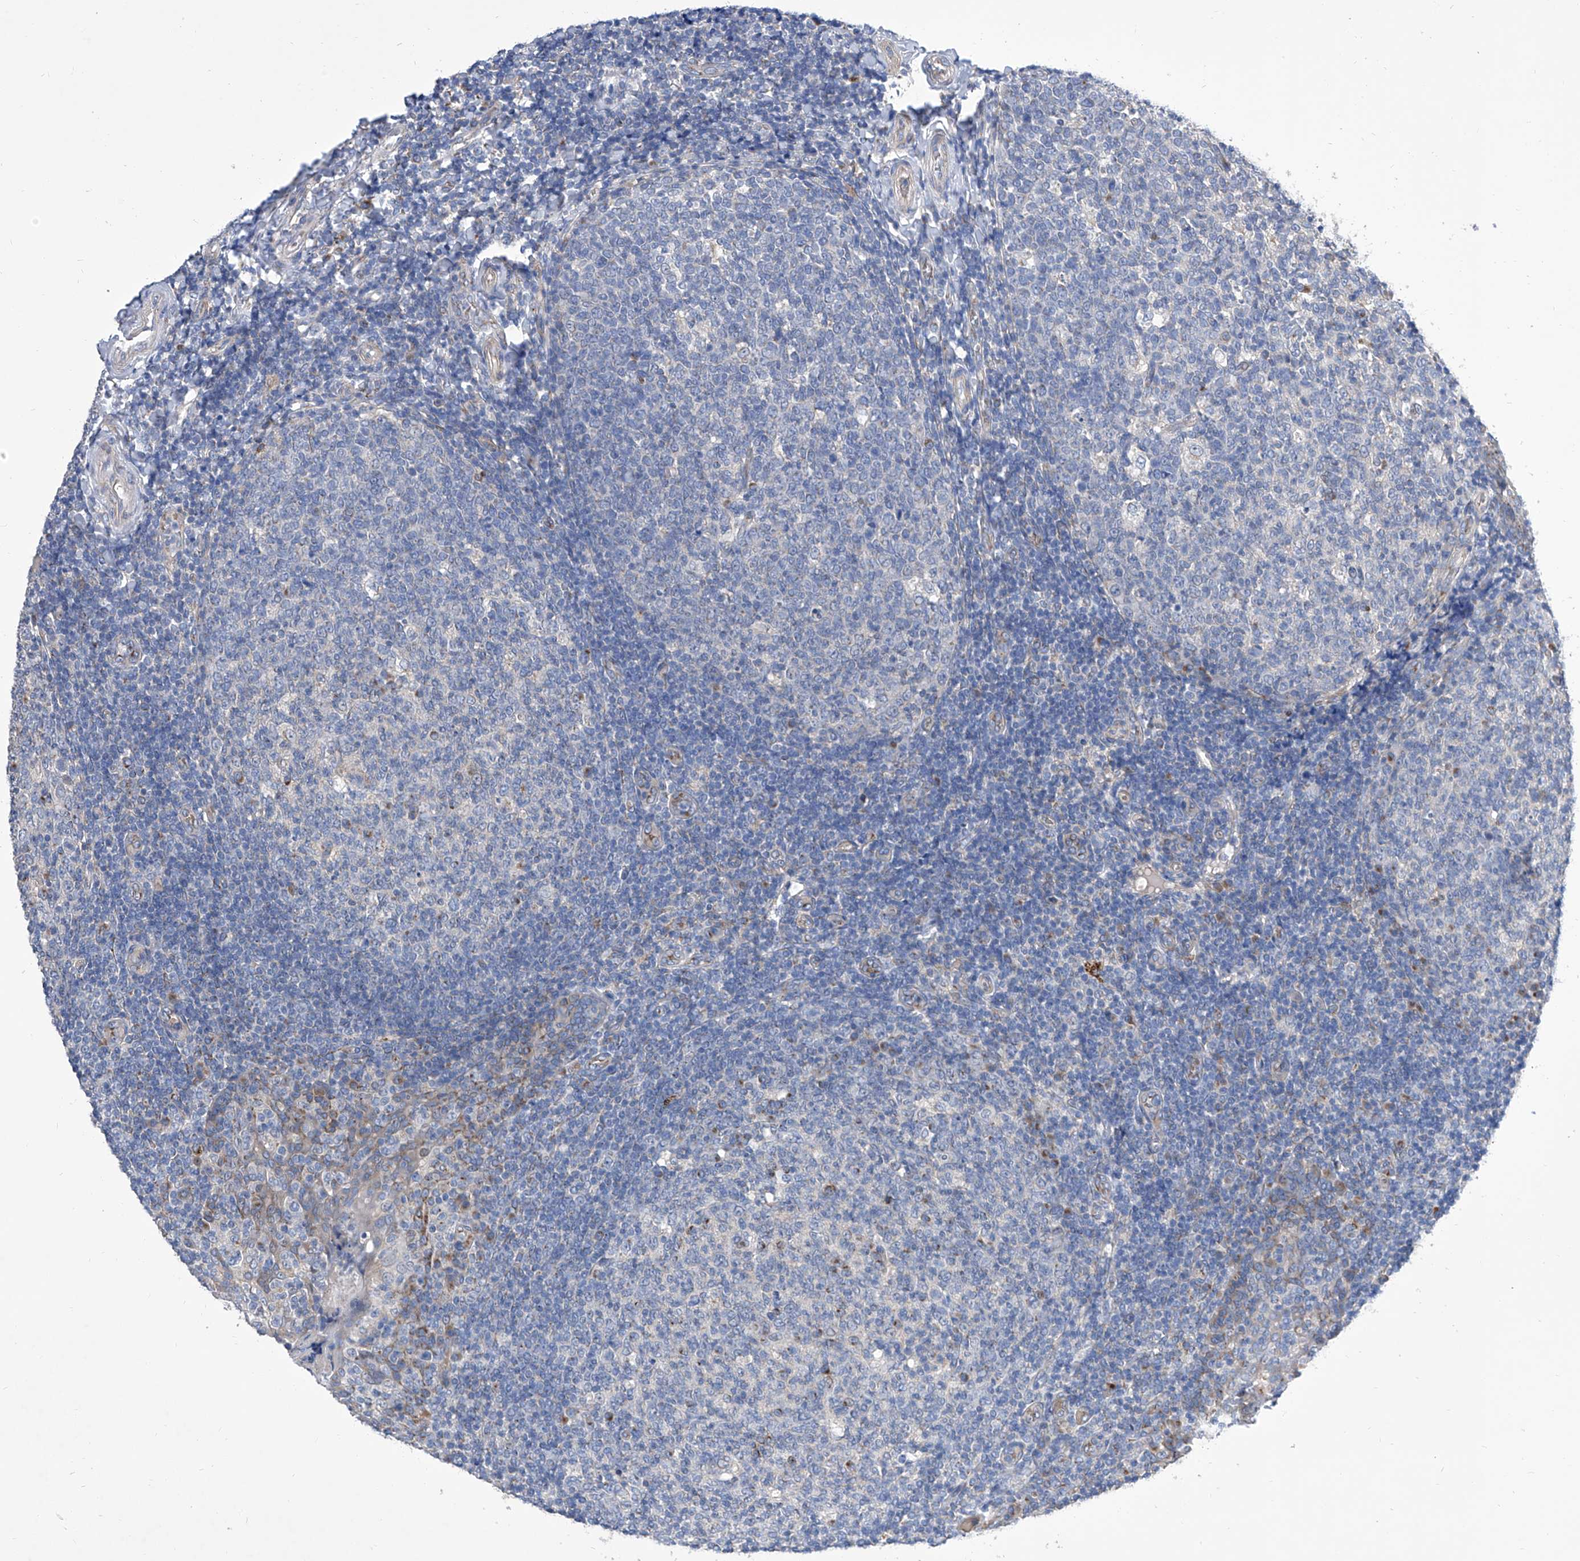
{"staining": {"intensity": "moderate", "quantity": "<25%", "location": "cytoplasmic/membranous"}, "tissue": "tonsil", "cell_type": "Germinal center cells", "image_type": "normal", "snomed": [{"axis": "morphology", "description": "Normal tissue, NOS"}, {"axis": "topography", "description": "Tonsil"}], "caption": "Immunohistochemistry staining of benign tonsil, which demonstrates low levels of moderate cytoplasmic/membranous positivity in about <25% of germinal center cells indicating moderate cytoplasmic/membranous protein positivity. The staining was performed using DAB (brown) for protein detection and nuclei were counterstained in hematoxylin (blue).", "gene": "TJAP1", "patient": {"sex": "female", "age": 19}}